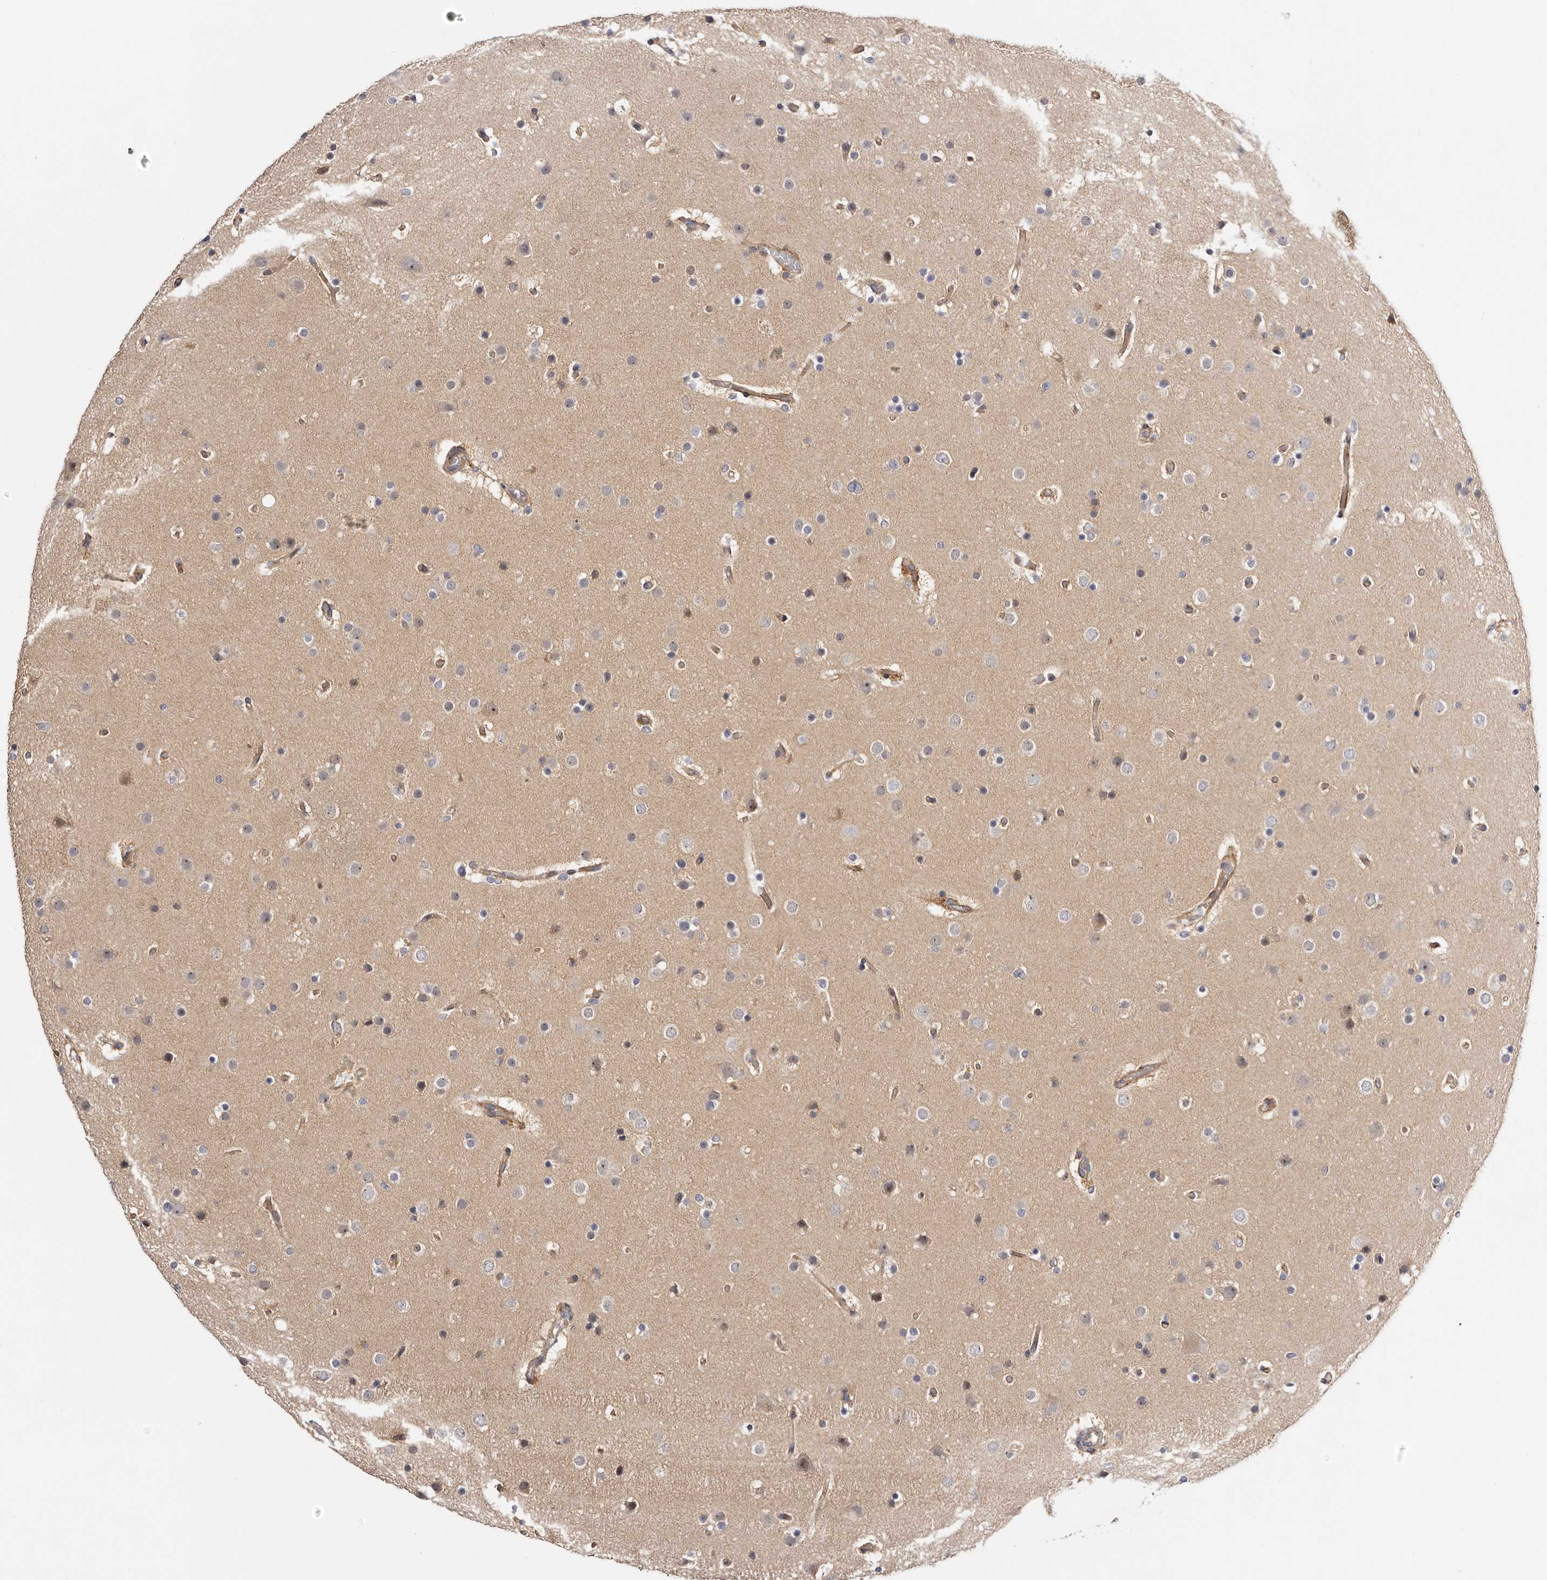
{"staining": {"intensity": "negative", "quantity": "none", "location": "none"}, "tissue": "glioma", "cell_type": "Tumor cells", "image_type": "cancer", "snomed": [{"axis": "morphology", "description": "Glioma, malignant, High grade"}, {"axis": "topography", "description": "Cerebral cortex"}], "caption": "Immunohistochemistry (IHC) of human glioma displays no positivity in tumor cells. (Stains: DAB (3,3'-diaminobenzidine) IHC with hematoxylin counter stain, Microscopy: brightfield microscopy at high magnification).", "gene": "PANK4", "patient": {"sex": "female", "age": 36}}